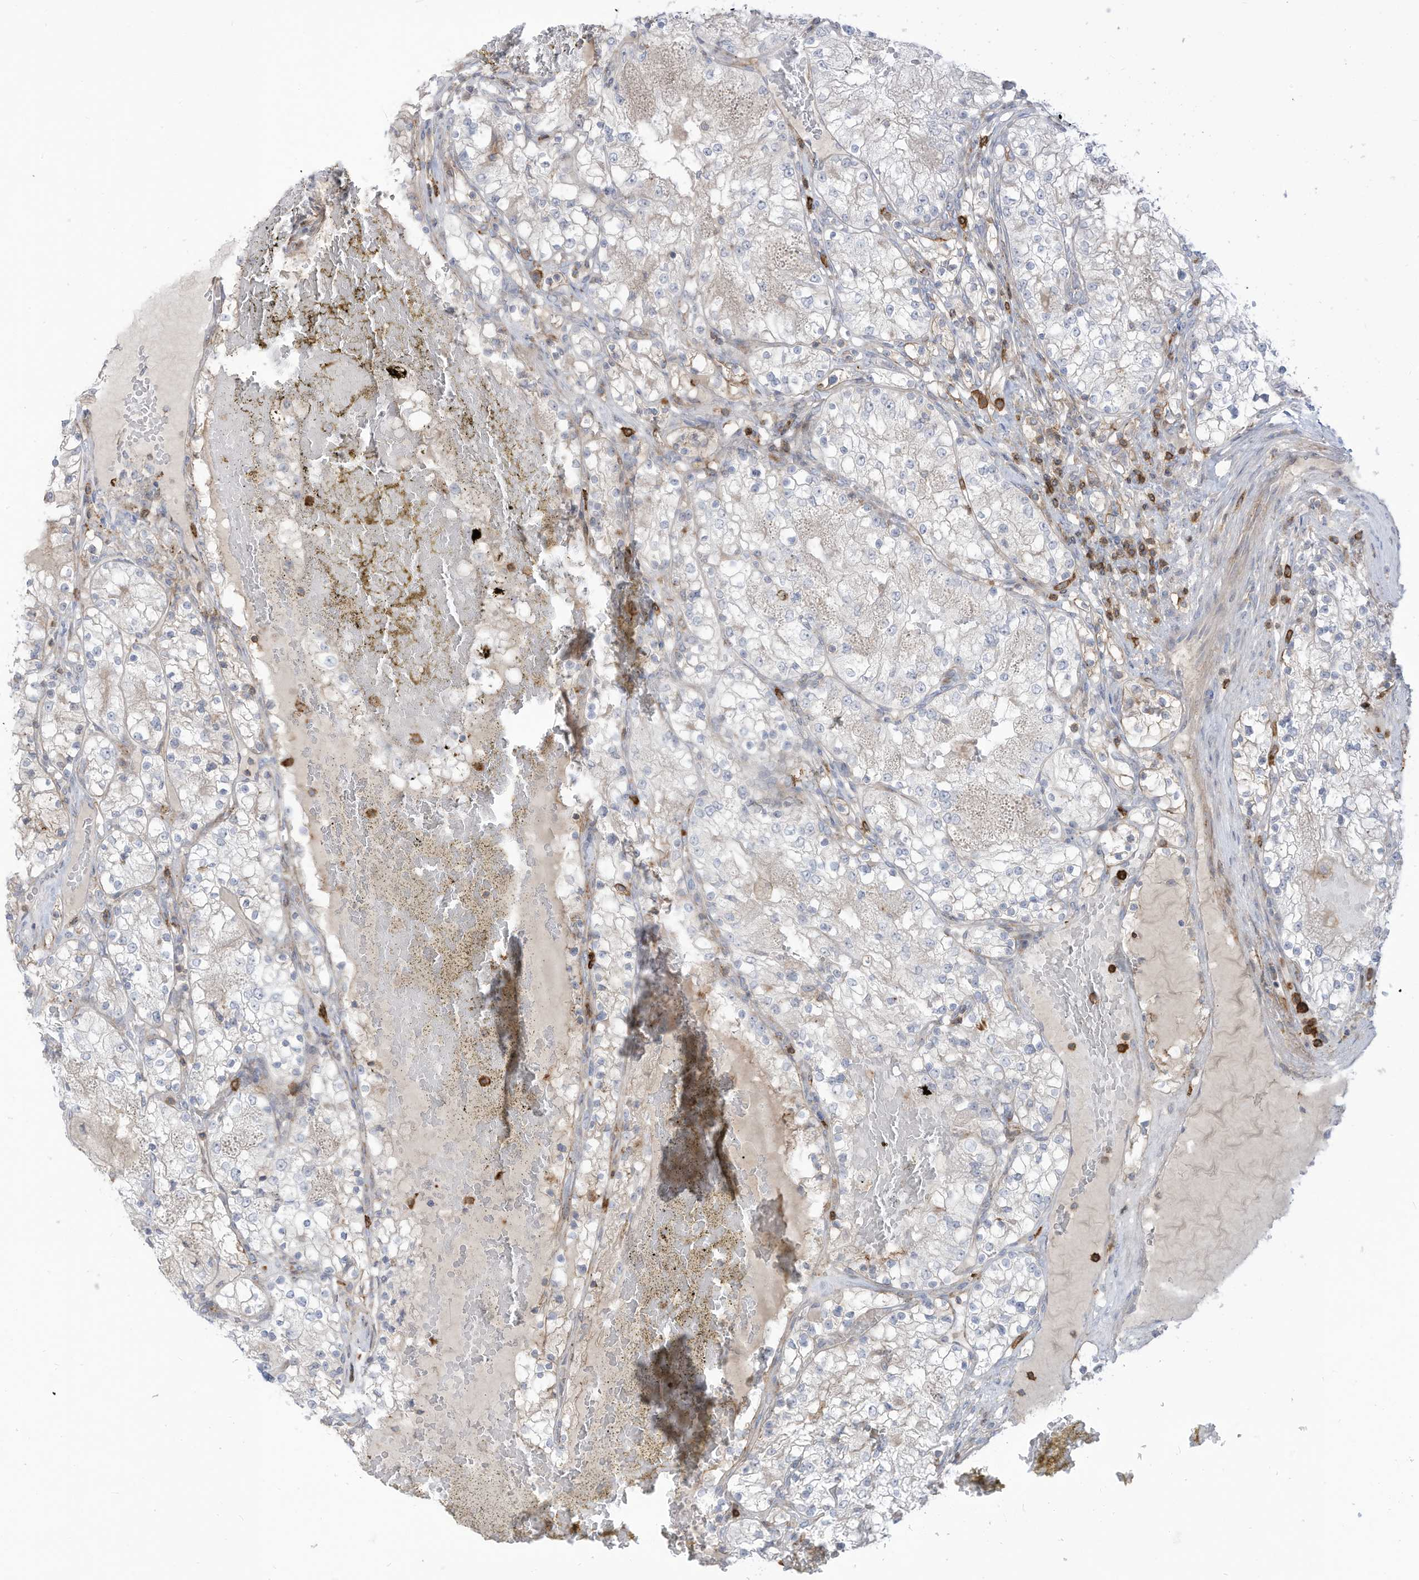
{"staining": {"intensity": "negative", "quantity": "none", "location": "none"}, "tissue": "renal cancer", "cell_type": "Tumor cells", "image_type": "cancer", "snomed": [{"axis": "morphology", "description": "Normal tissue, NOS"}, {"axis": "morphology", "description": "Adenocarcinoma, NOS"}, {"axis": "topography", "description": "Kidney"}], "caption": "Immunohistochemistry micrograph of renal cancer (adenocarcinoma) stained for a protein (brown), which reveals no expression in tumor cells.", "gene": "NOTO", "patient": {"sex": "male", "age": 68}}